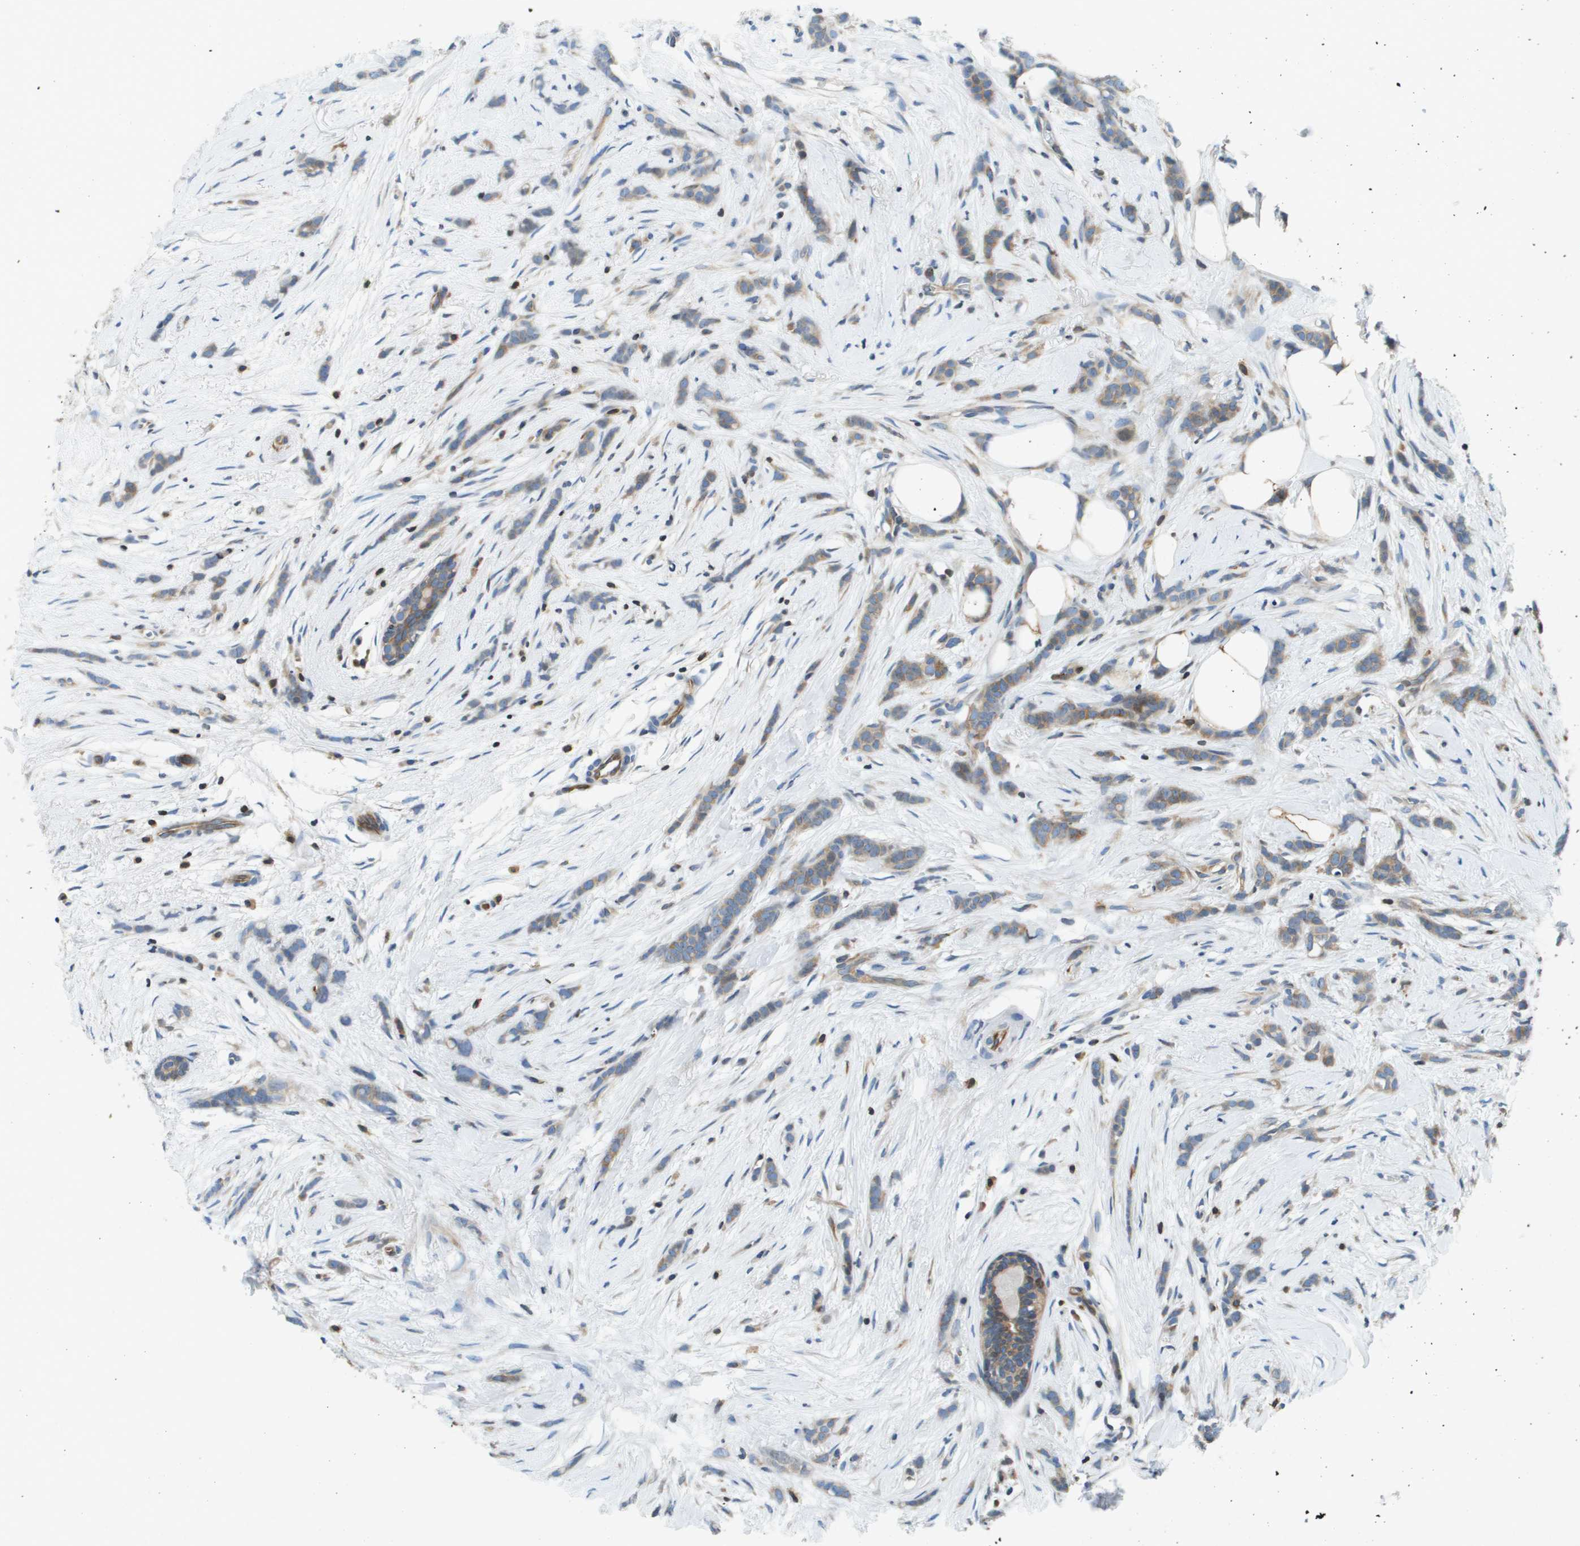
{"staining": {"intensity": "weak", "quantity": ">75%", "location": "cytoplasmic/membranous"}, "tissue": "breast cancer", "cell_type": "Tumor cells", "image_type": "cancer", "snomed": [{"axis": "morphology", "description": "Lobular carcinoma, in situ"}, {"axis": "morphology", "description": "Lobular carcinoma"}, {"axis": "topography", "description": "Breast"}], "caption": "This is an image of immunohistochemistry staining of breast cancer, which shows weak positivity in the cytoplasmic/membranous of tumor cells.", "gene": "ESYT1", "patient": {"sex": "female", "age": 41}}